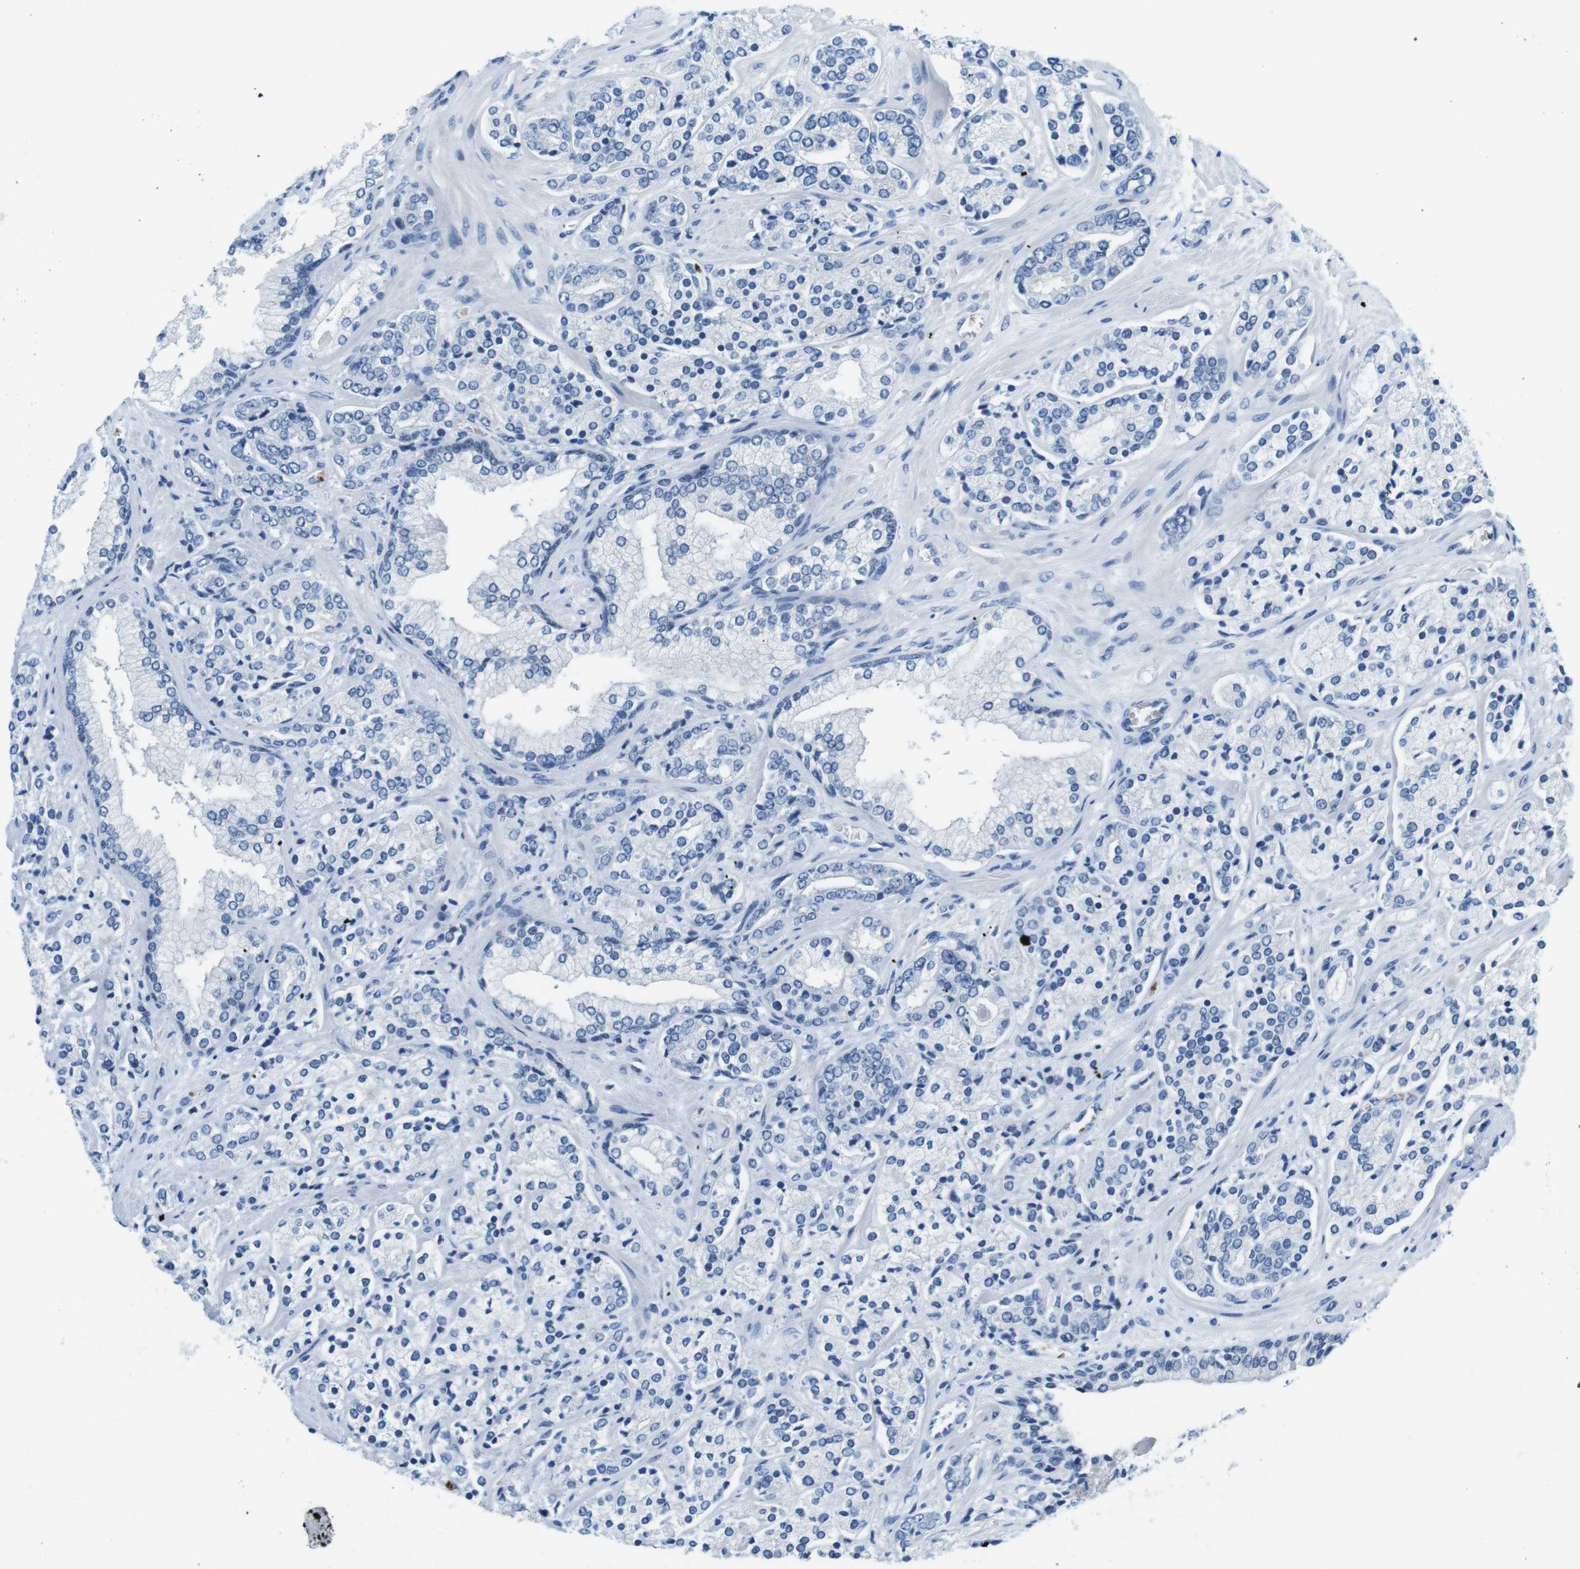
{"staining": {"intensity": "negative", "quantity": "none", "location": "none"}, "tissue": "prostate cancer", "cell_type": "Tumor cells", "image_type": "cancer", "snomed": [{"axis": "morphology", "description": "Adenocarcinoma, High grade"}, {"axis": "topography", "description": "Prostate"}], "caption": "DAB immunohistochemical staining of adenocarcinoma (high-grade) (prostate) reveals no significant positivity in tumor cells.", "gene": "TFAP2C", "patient": {"sex": "male", "age": 71}}